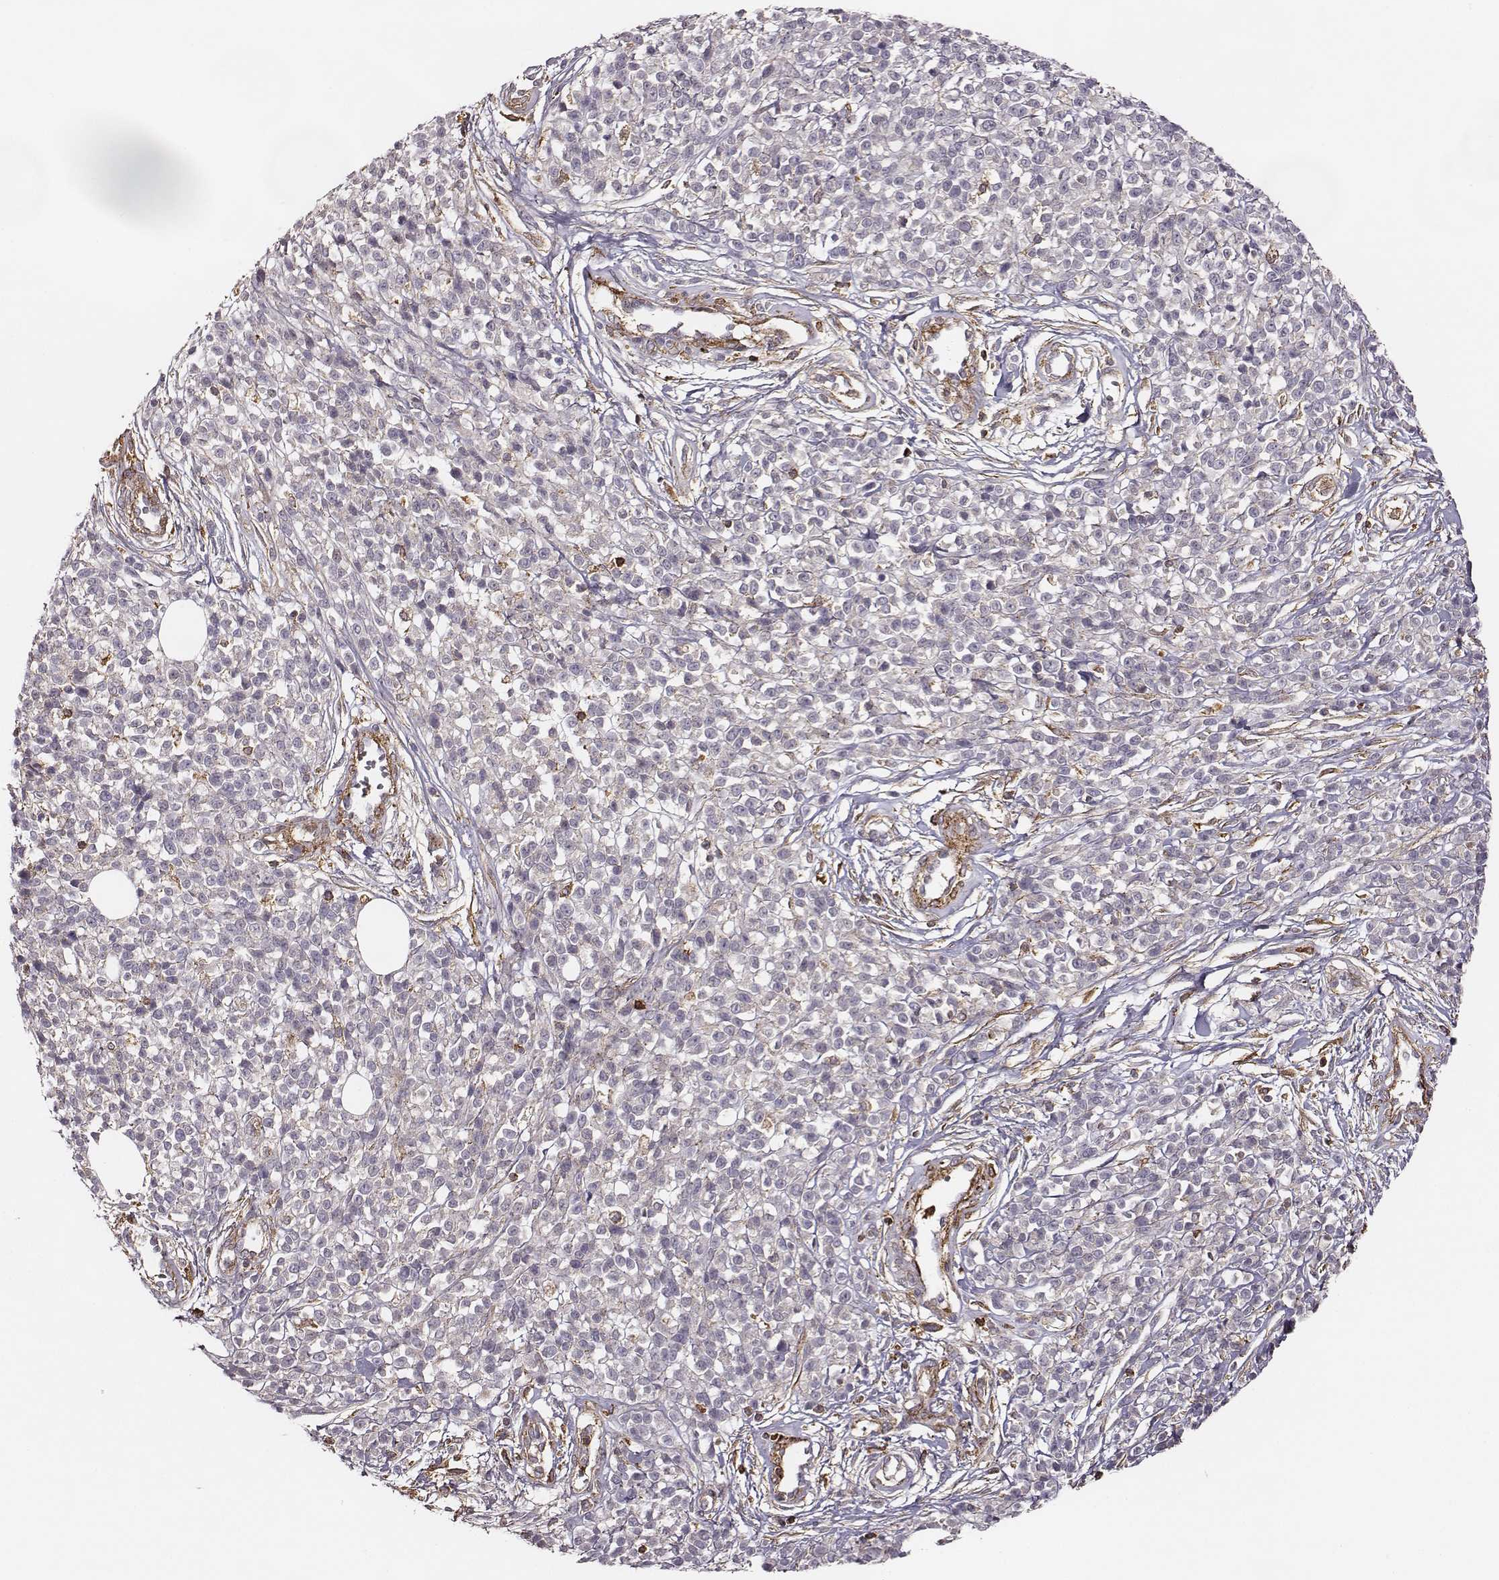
{"staining": {"intensity": "negative", "quantity": "none", "location": "none"}, "tissue": "melanoma", "cell_type": "Tumor cells", "image_type": "cancer", "snomed": [{"axis": "morphology", "description": "Malignant melanoma, NOS"}, {"axis": "topography", "description": "Skin"}, {"axis": "topography", "description": "Skin of trunk"}], "caption": "Tumor cells show no significant protein expression in malignant melanoma. Nuclei are stained in blue.", "gene": "ZYX", "patient": {"sex": "male", "age": 74}}